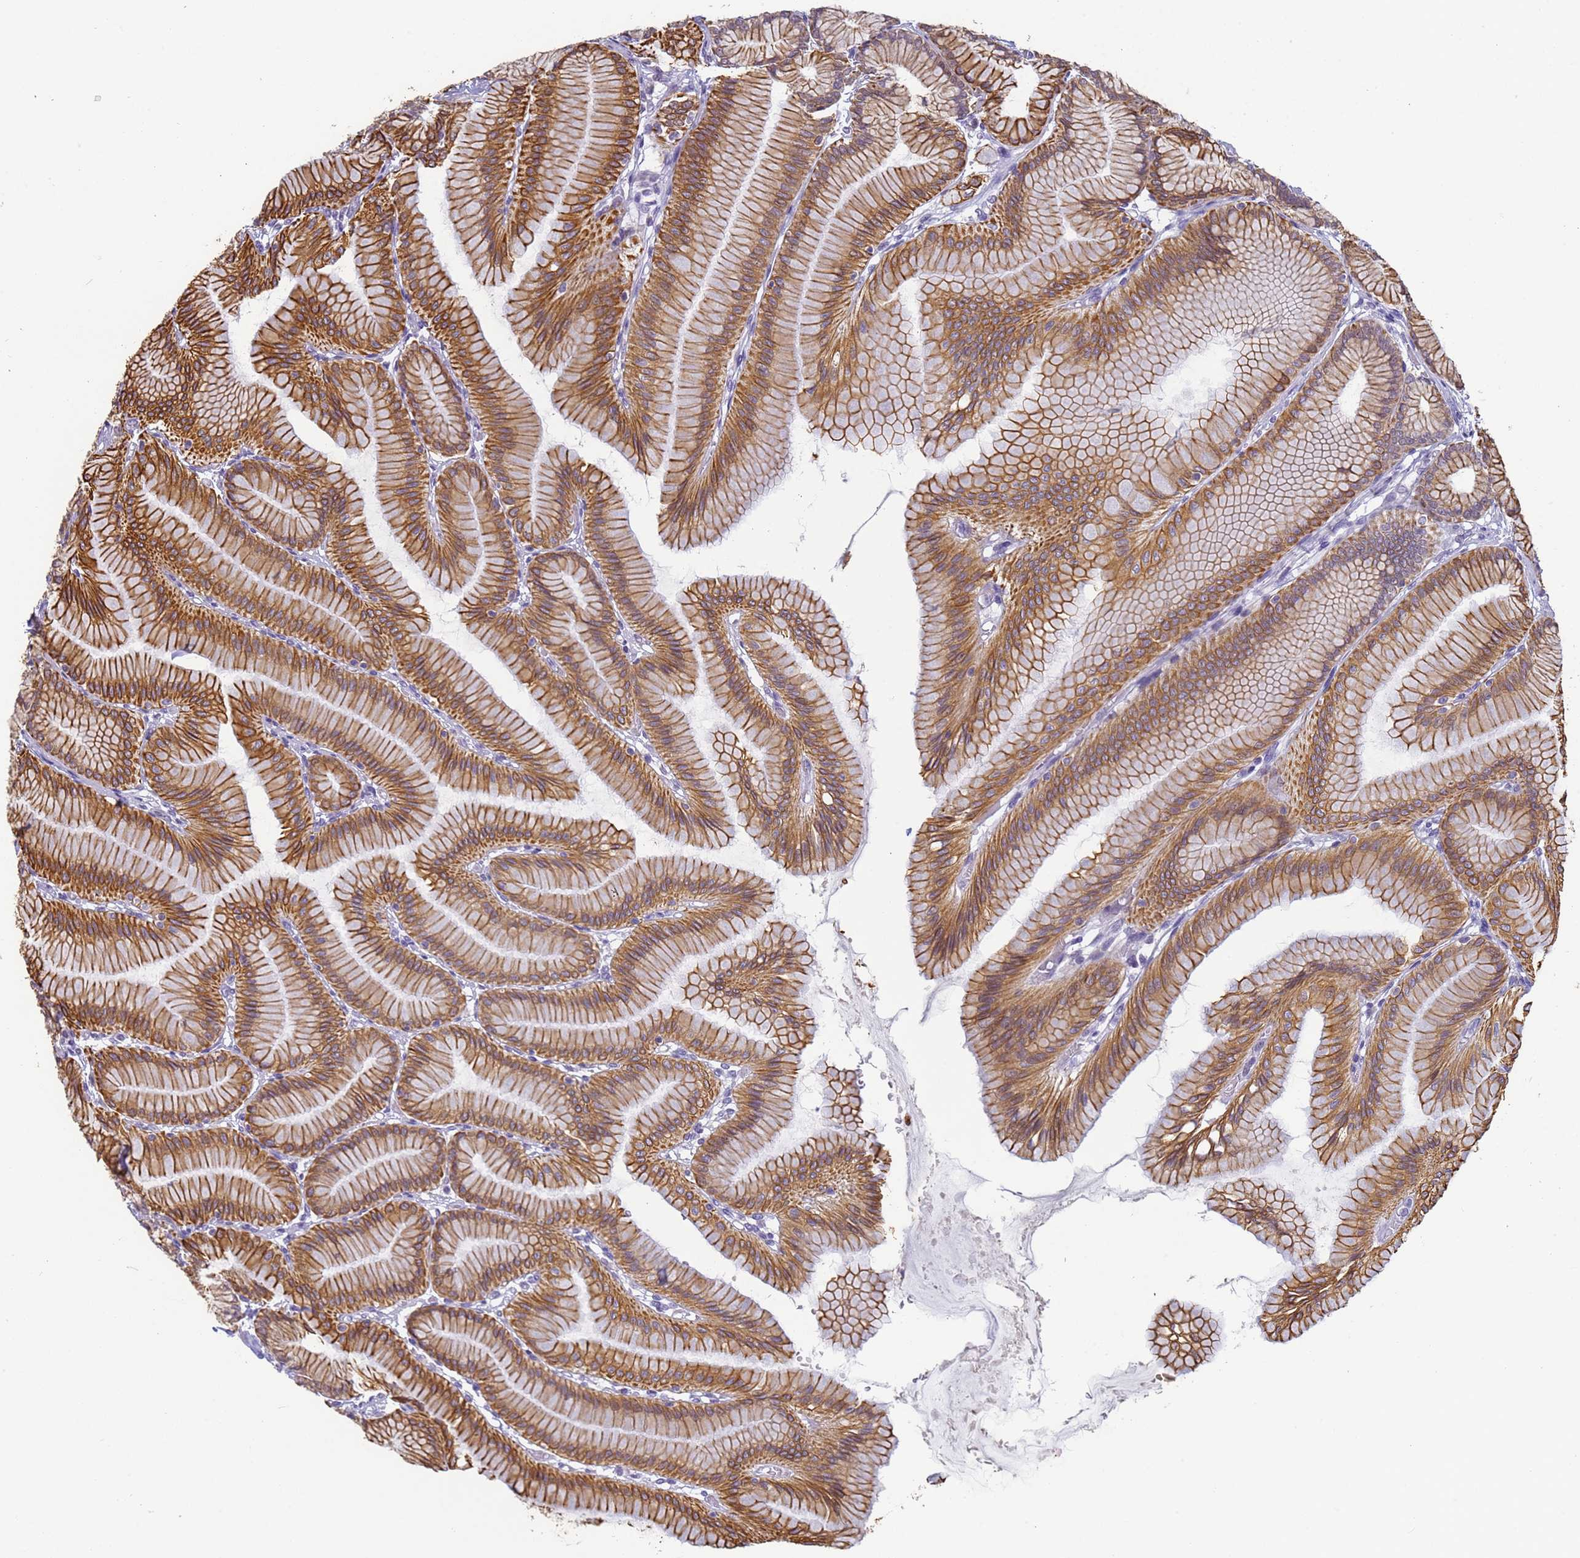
{"staining": {"intensity": "strong", "quantity": "25%-75%", "location": "cytoplasmic/membranous"}, "tissue": "stomach", "cell_type": "Glandular cells", "image_type": "normal", "snomed": [{"axis": "morphology", "description": "Normal tissue, NOS"}, {"axis": "morphology", "description": "Adenocarcinoma, NOS"}, {"axis": "morphology", "description": "Adenocarcinoma, High grade"}, {"axis": "topography", "description": "Stomach, upper"}, {"axis": "topography", "description": "Stomach"}], "caption": "Protein analysis of unremarkable stomach shows strong cytoplasmic/membranous expression in about 25%-75% of glandular cells. The staining was performed using DAB (3,3'-diaminobenzidine), with brown indicating positive protein expression. Nuclei are stained blue with hematoxylin.", "gene": "VWA3A", "patient": {"sex": "female", "age": 65}}